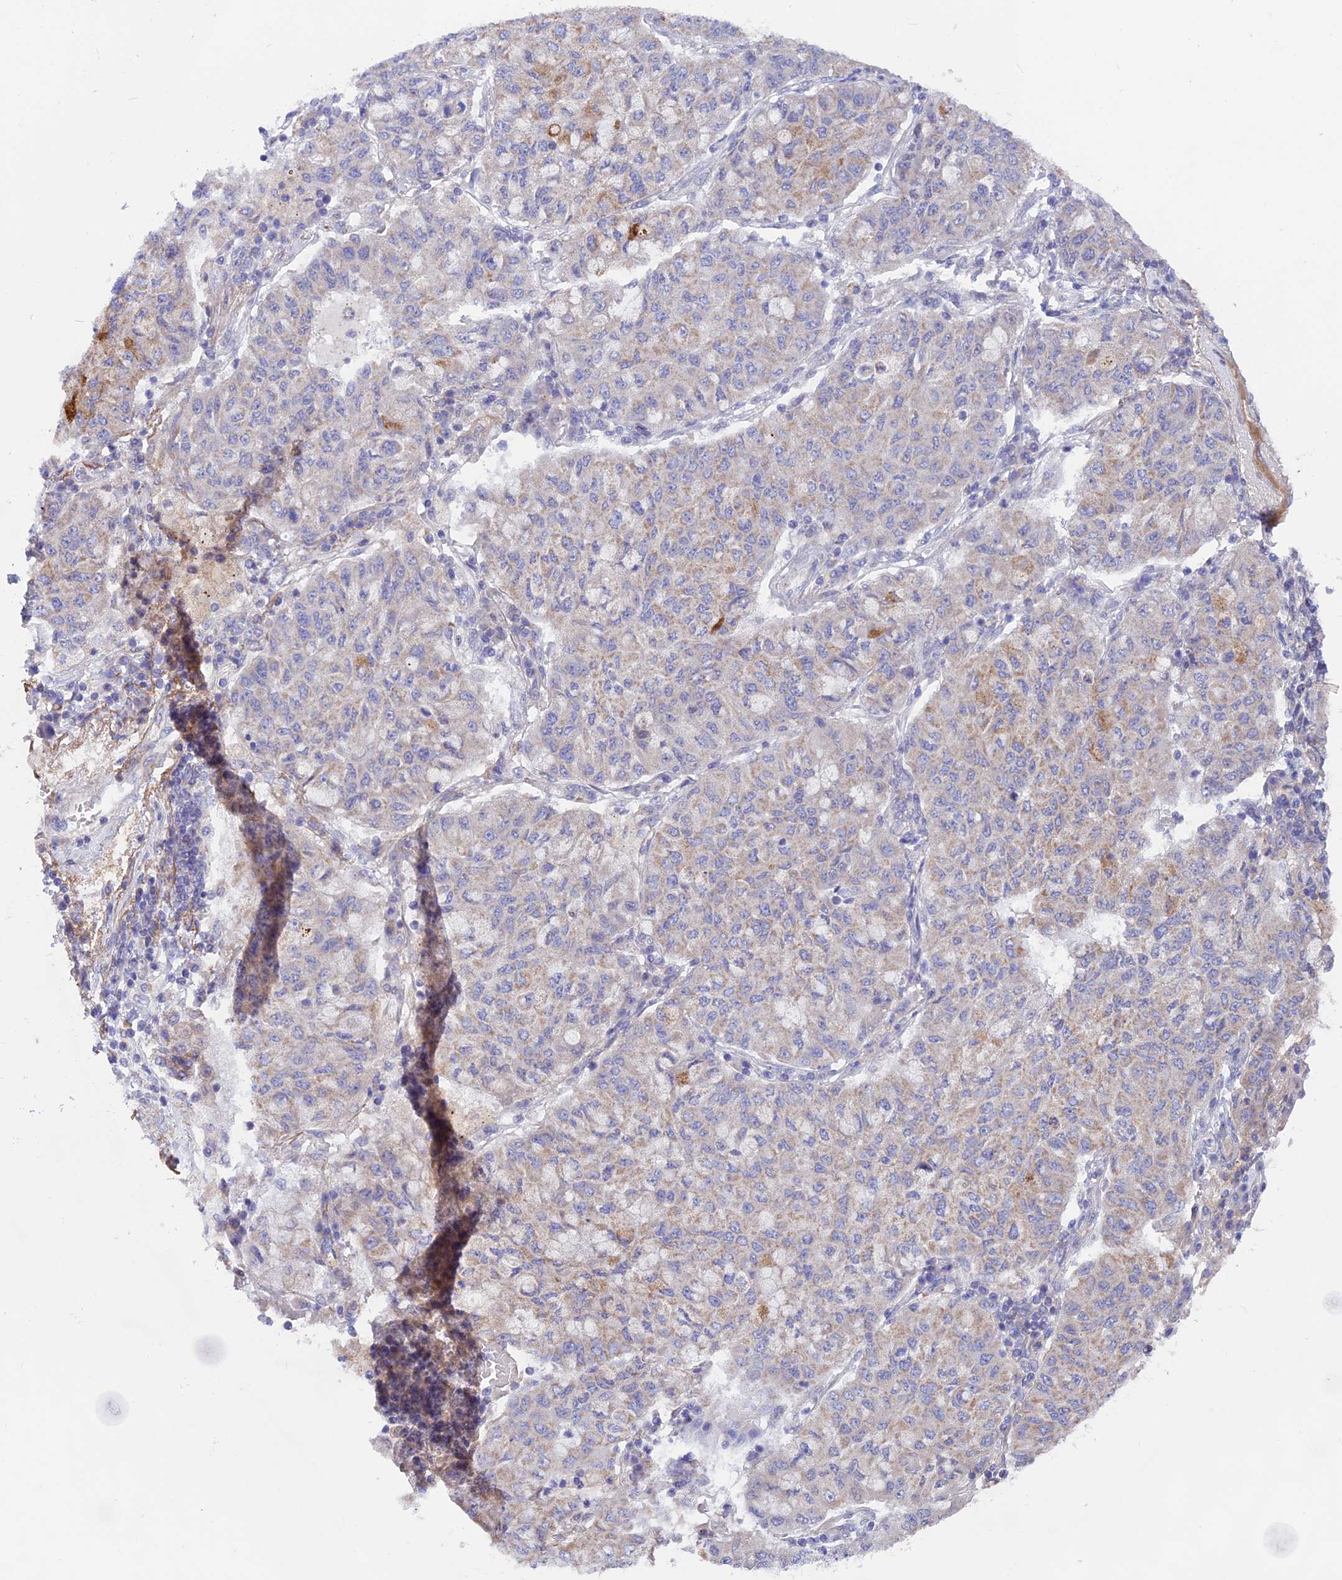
{"staining": {"intensity": "moderate", "quantity": "<25%", "location": "cytoplasmic/membranous"}, "tissue": "lung cancer", "cell_type": "Tumor cells", "image_type": "cancer", "snomed": [{"axis": "morphology", "description": "Squamous cell carcinoma, NOS"}, {"axis": "topography", "description": "Lung"}], "caption": "Squamous cell carcinoma (lung) stained with IHC reveals moderate cytoplasmic/membranous staining in about <25% of tumor cells.", "gene": "PLAC9", "patient": {"sex": "male", "age": 74}}